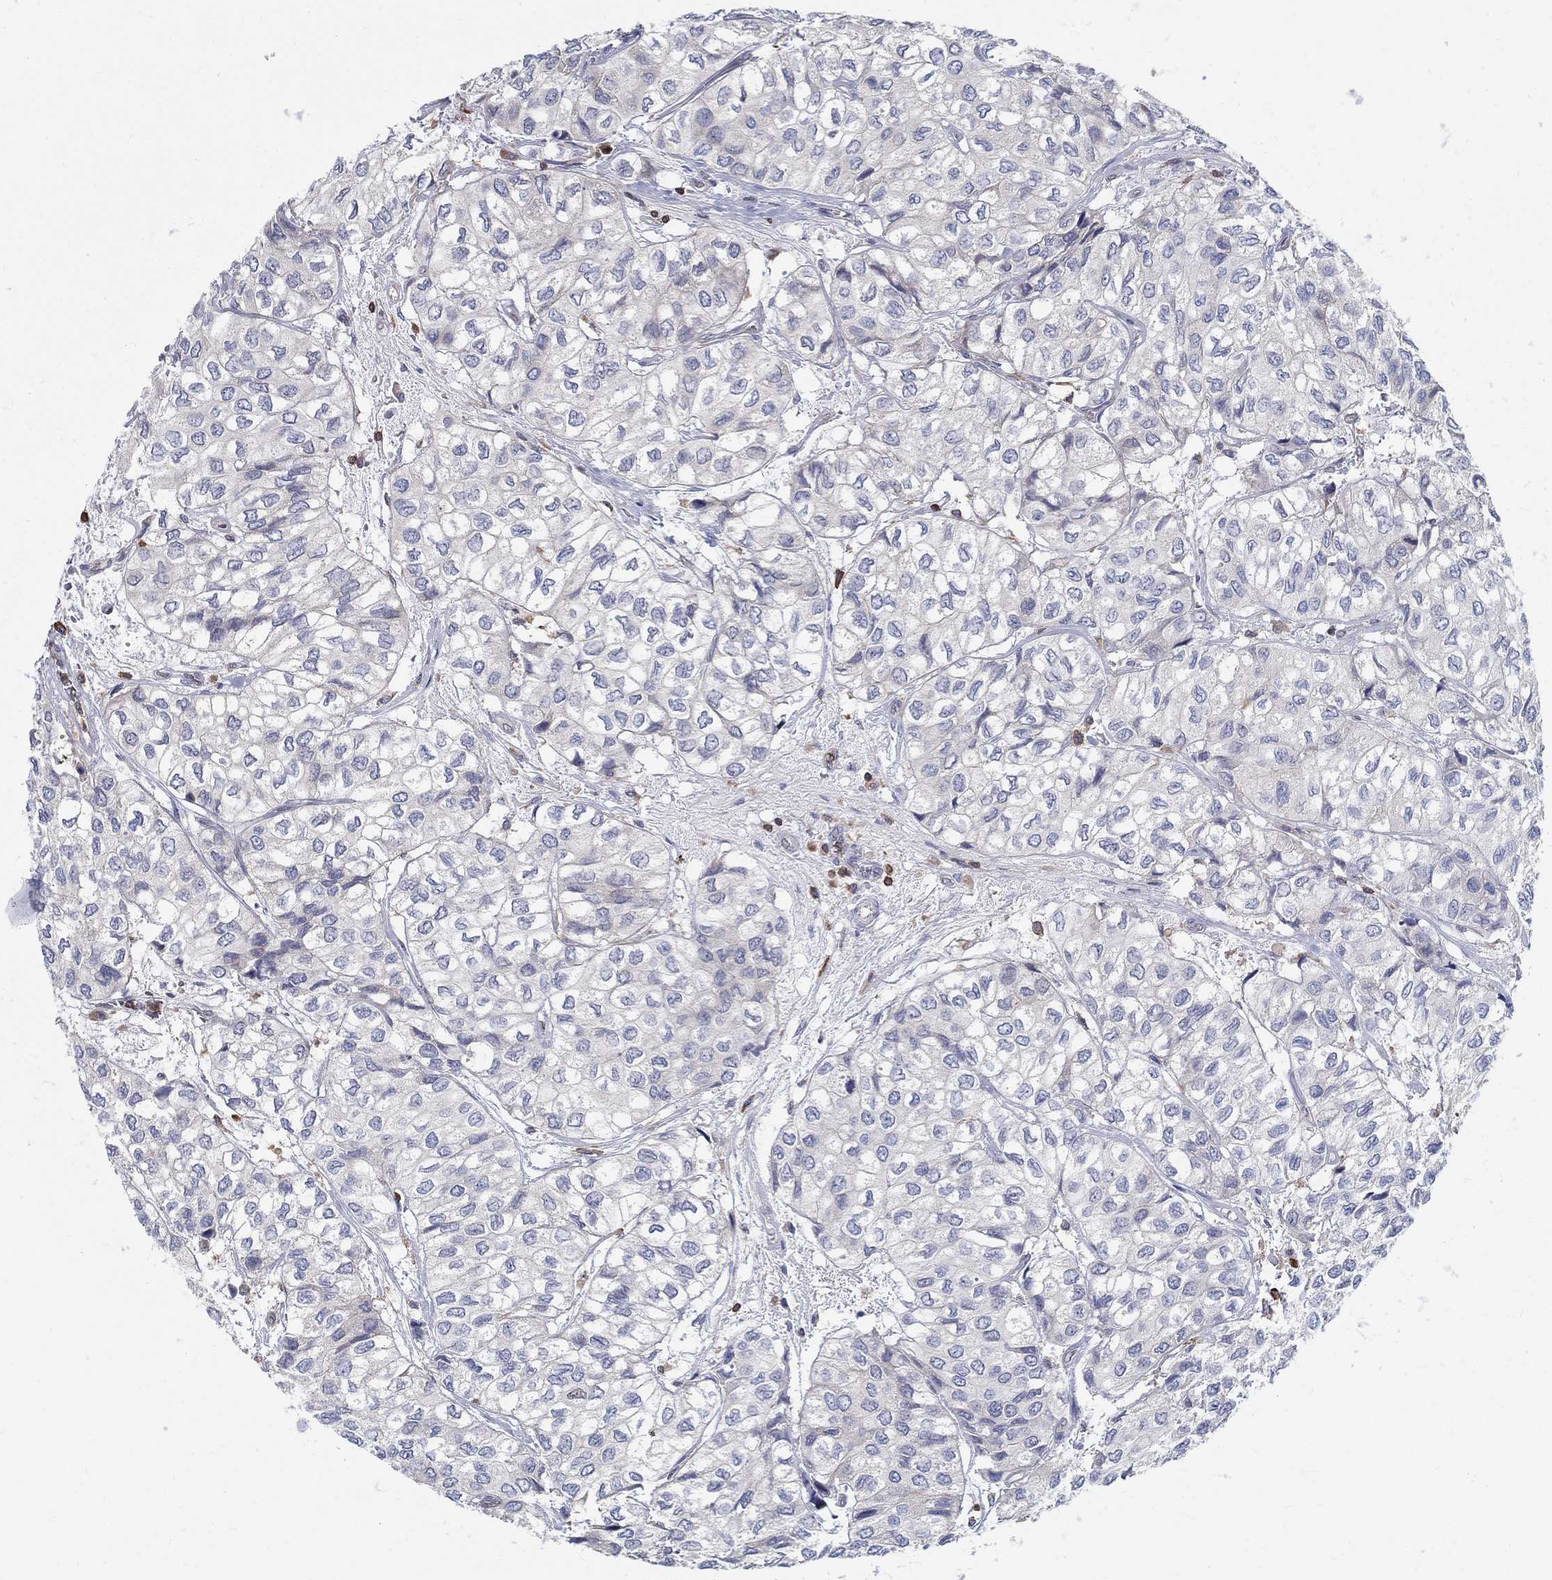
{"staining": {"intensity": "negative", "quantity": "none", "location": "none"}, "tissue": "urothelial cancer", "cell_type": "Tumor cells", "image_type": "cancer", "snomed": [{"axis": "morphology", "description": "Urothelial carcinoma, High grade"}, {"axis": "topography", "description": "Urinary bladder"}], "caption": "DAB immunohistochemical staining of urothelial cancer shows no significant expression in tumor cells.", "gene": "AGAP2", "patient": {"sex": "male", "age": 73}}